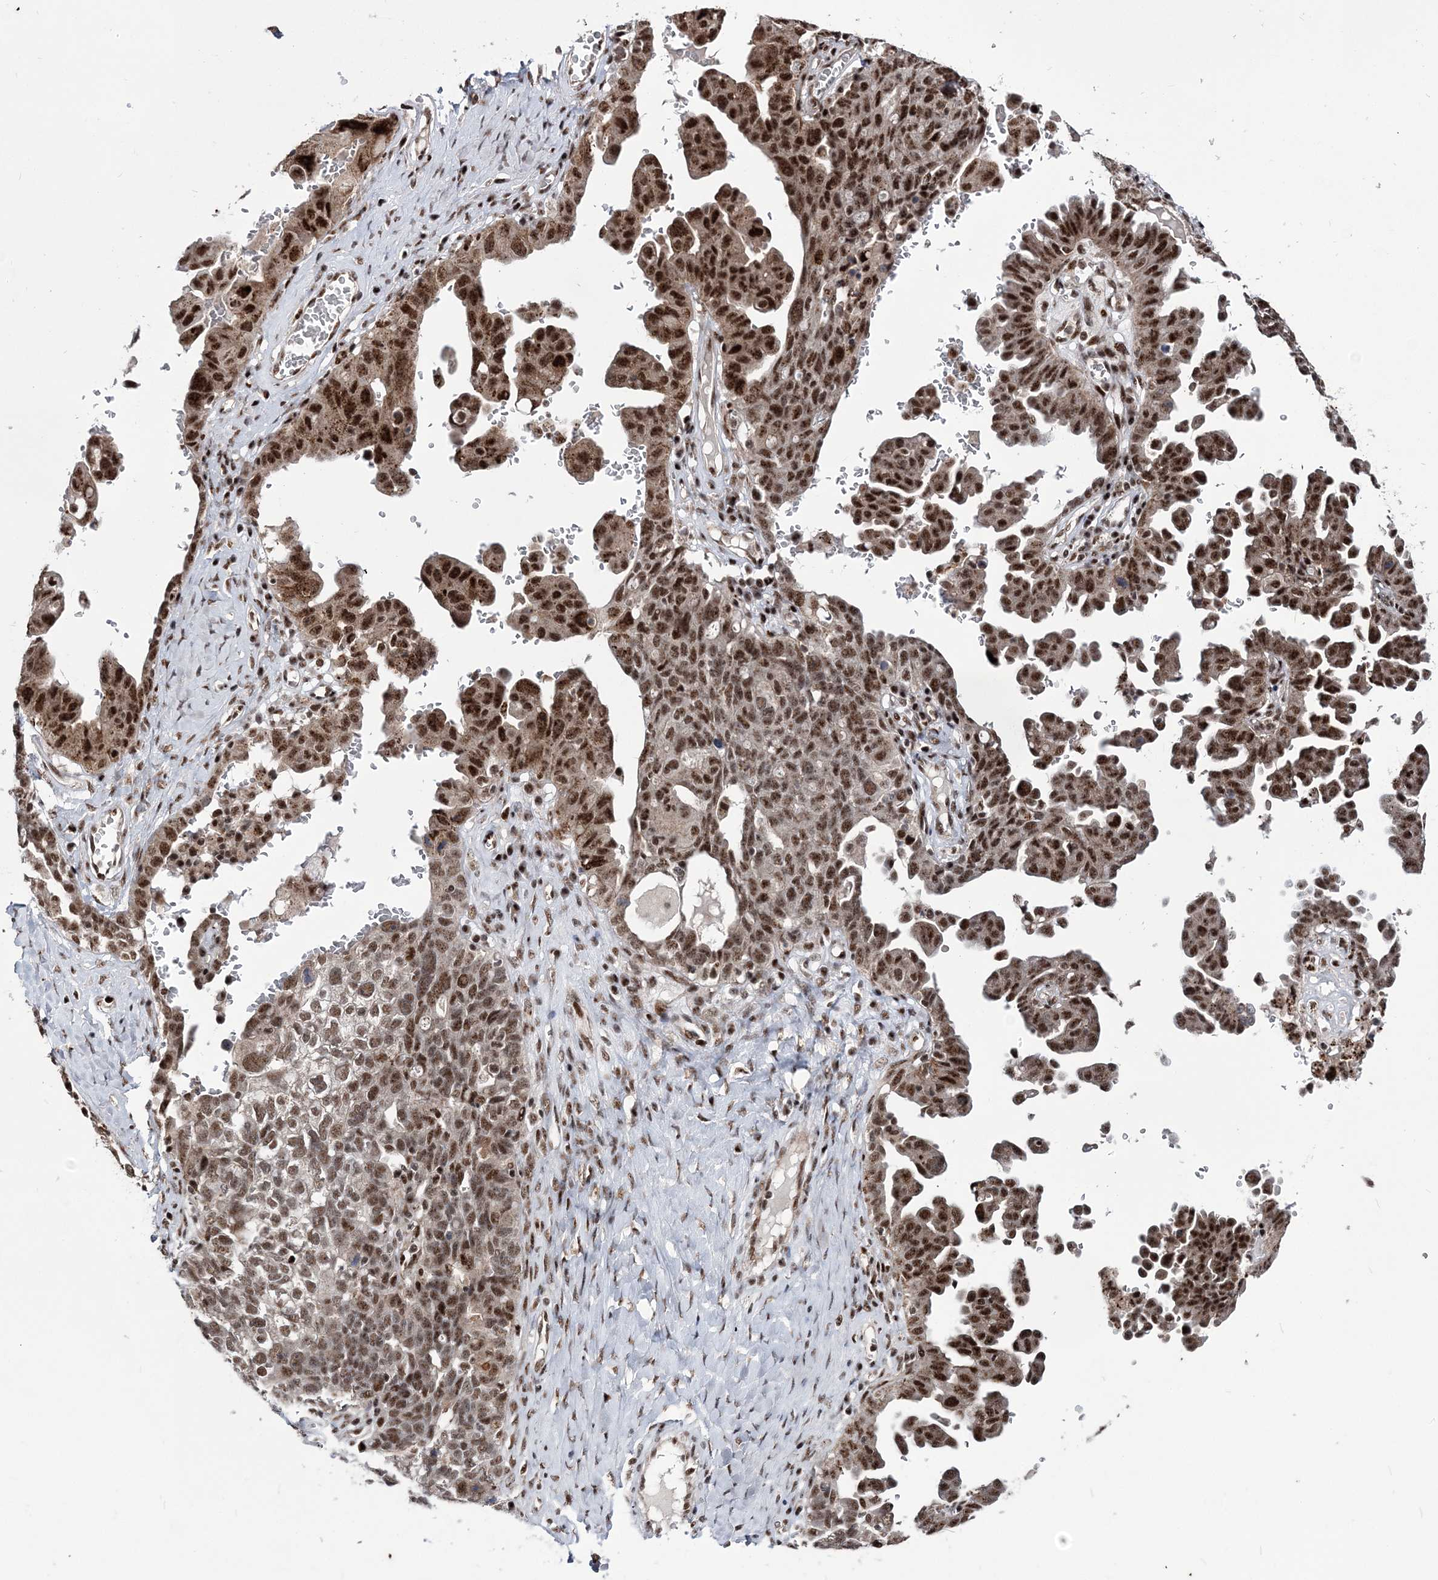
{"staining": {"intensity": "strong", "quantity": ">75%", "location": "nuclear"}, "tissue": "ovarian cancer", "cell_type": "Tumor cells", "image_type": "cancer", "snomed": [{"axis": "morphology", "description": "Carcinoma, endometroid"}, {"axis": "topography", "description": "Ovary"}], "caption": "Strong nuclear staining for a protein is identified in approximately >75% of tumor cells of ovarian cancer using immunohistochemistry.", "gene": "TATDN2", "patient": {"sex": "female", "age": 62}}